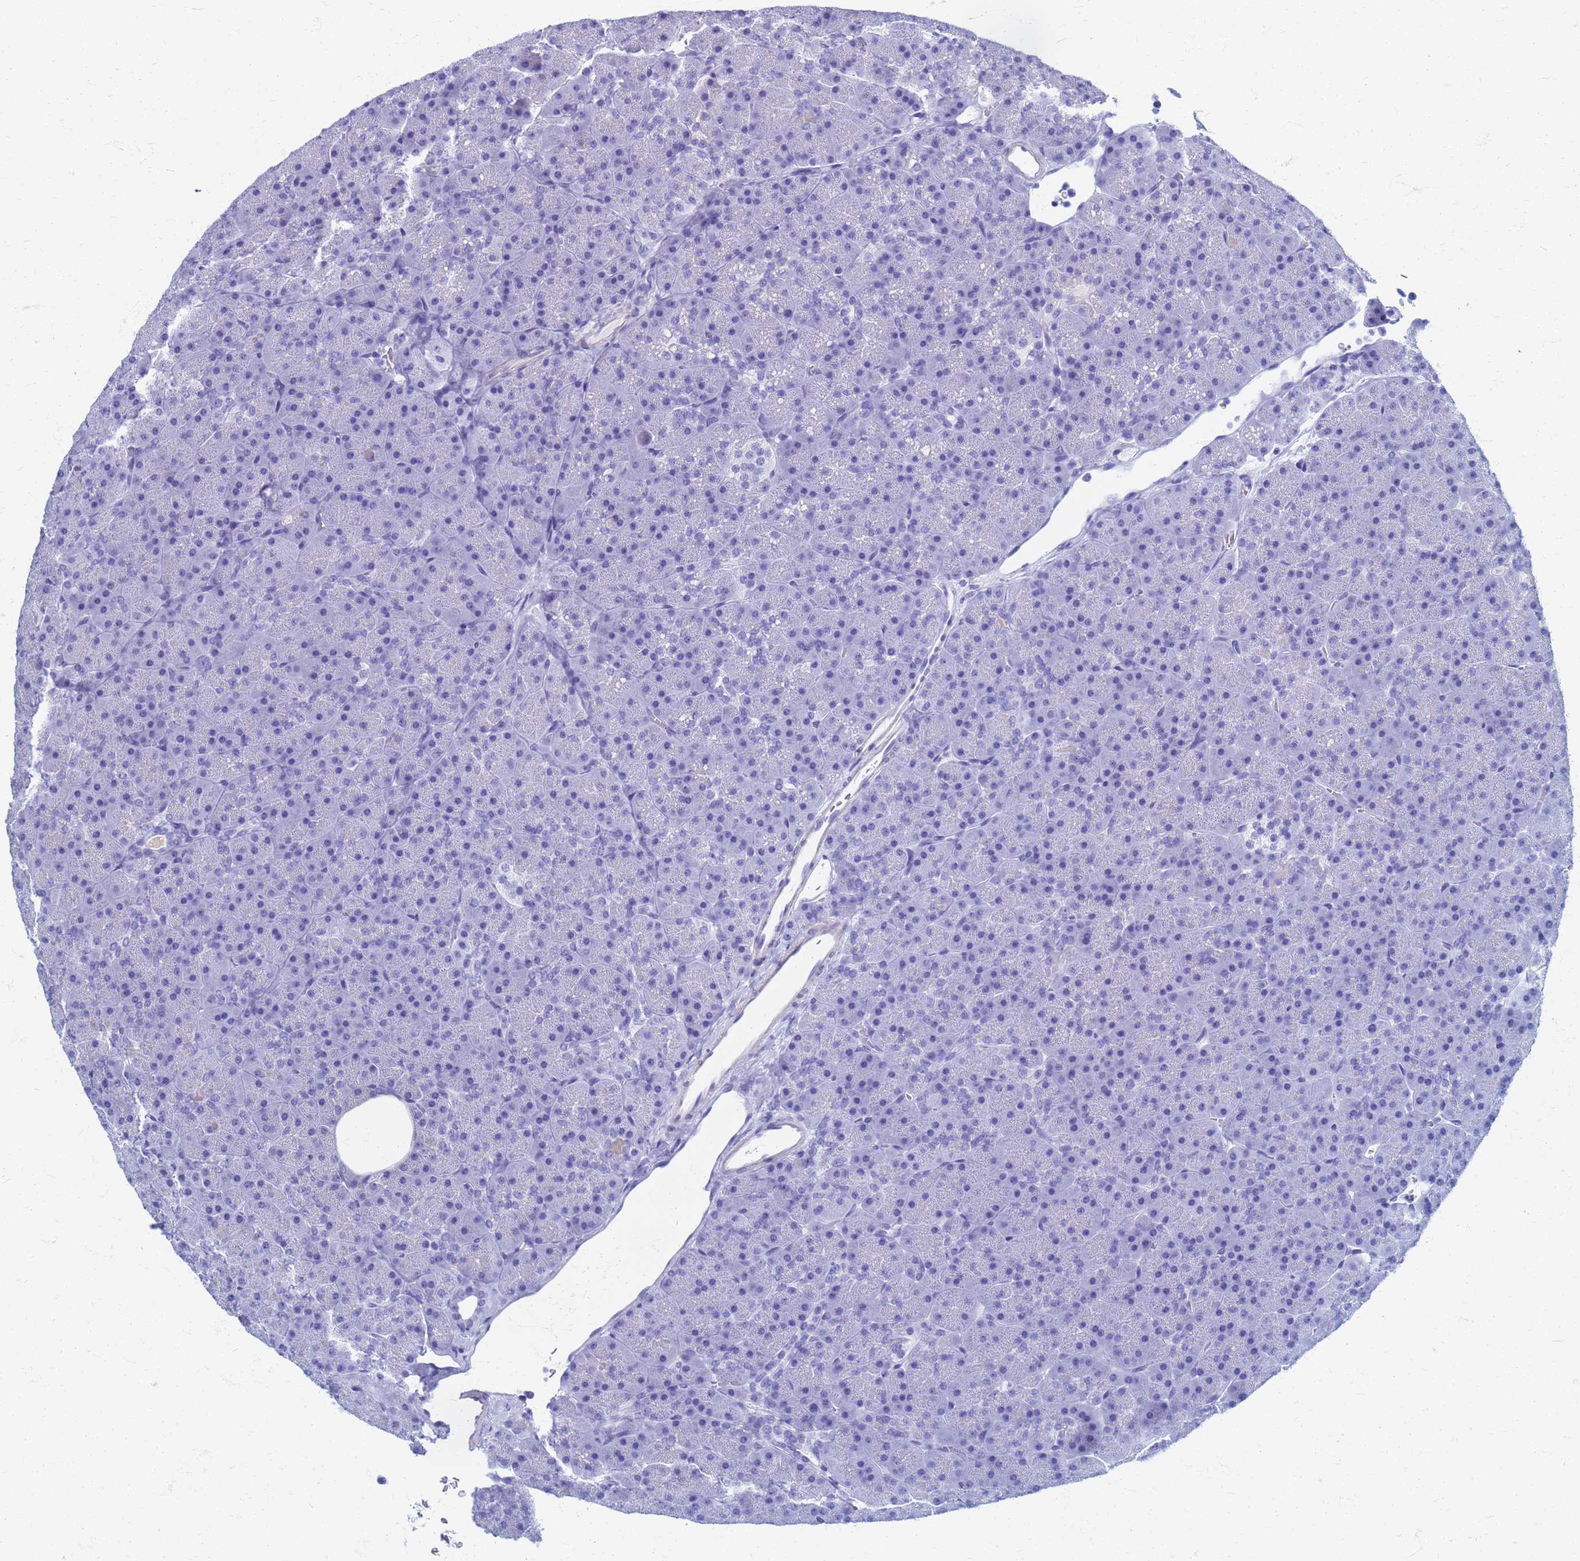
{"staining": {"intensity": "negative", "quantity": "none", "location": "none"}, "tissue": "pancreas", "cell_type": "Exocrine glandular cells", "image_type": "normal", "snomed": [{"axis": "morphology", "description": "Normal tissue, NOS"}, {"axis": "topography", "description": "Pancreas"}], "caption": "A high-resolution histopathology image shows immunohistochemistry staining of benign pancreas, which displays no significant staining in exocrine glandular cells. (DAB (3,3'-diaminobenzidine) immunohistochemistry, high magnification).", "gene": "ATPAF1", "patient": {"sex": "male", "age": 36}}